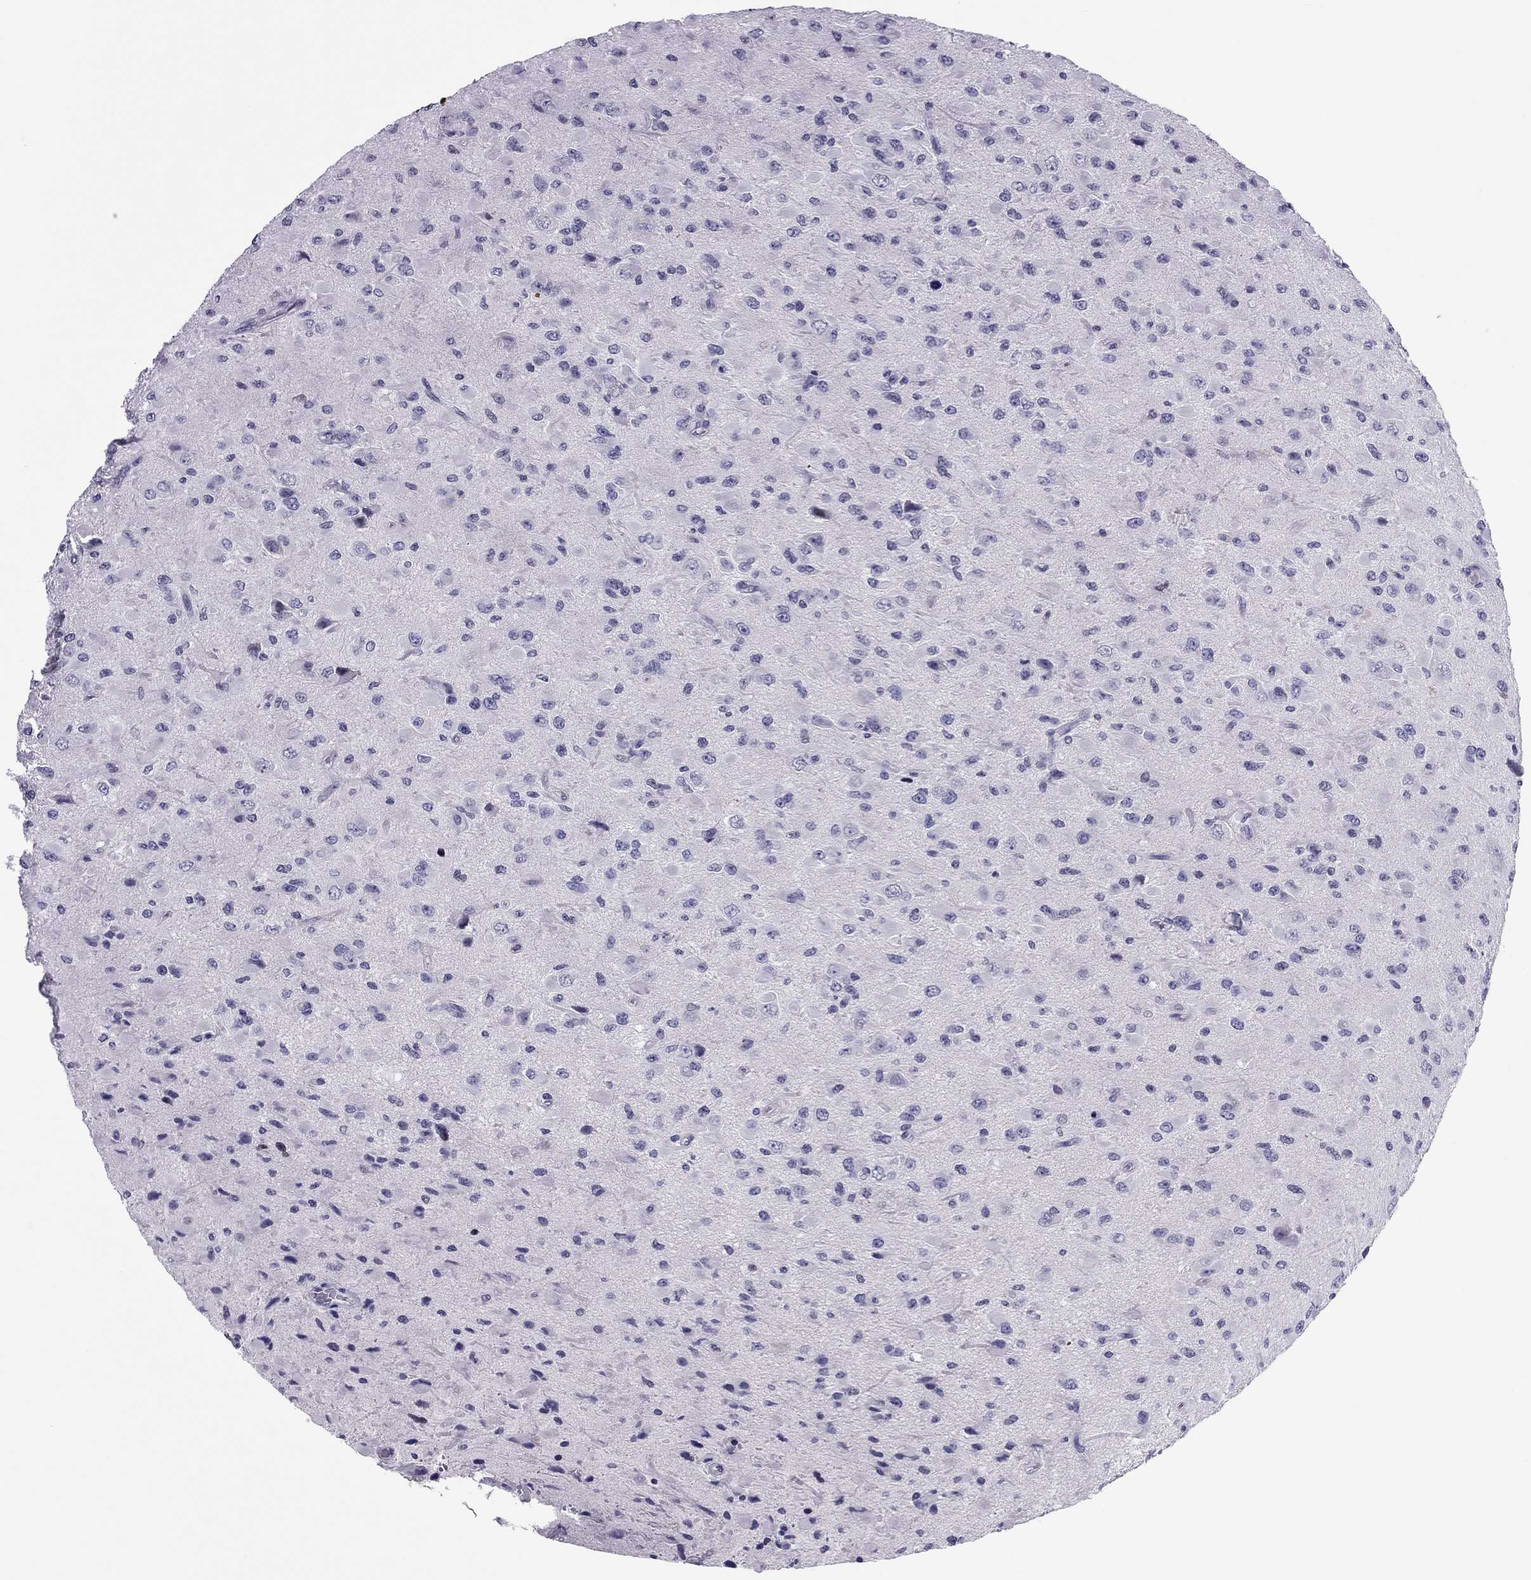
{"staining": {"intensity": "negative", "quantity": "none", "location": "none"}, "tissue": "glioma", "cell_type": "Tumor cells", "image_type": "cancer", "snomed": [{"axis": "morphology", "description": "Glioma, malignant, High grade"}, {"axis": "topography", "description": "Cerebral cortex"}], "caption": "This is an immunohistochemistry micrograph of glioma. There is no expression in tumor cells.", "gene": "CCL27", "patient": {"sex": "male", "age": 35}}